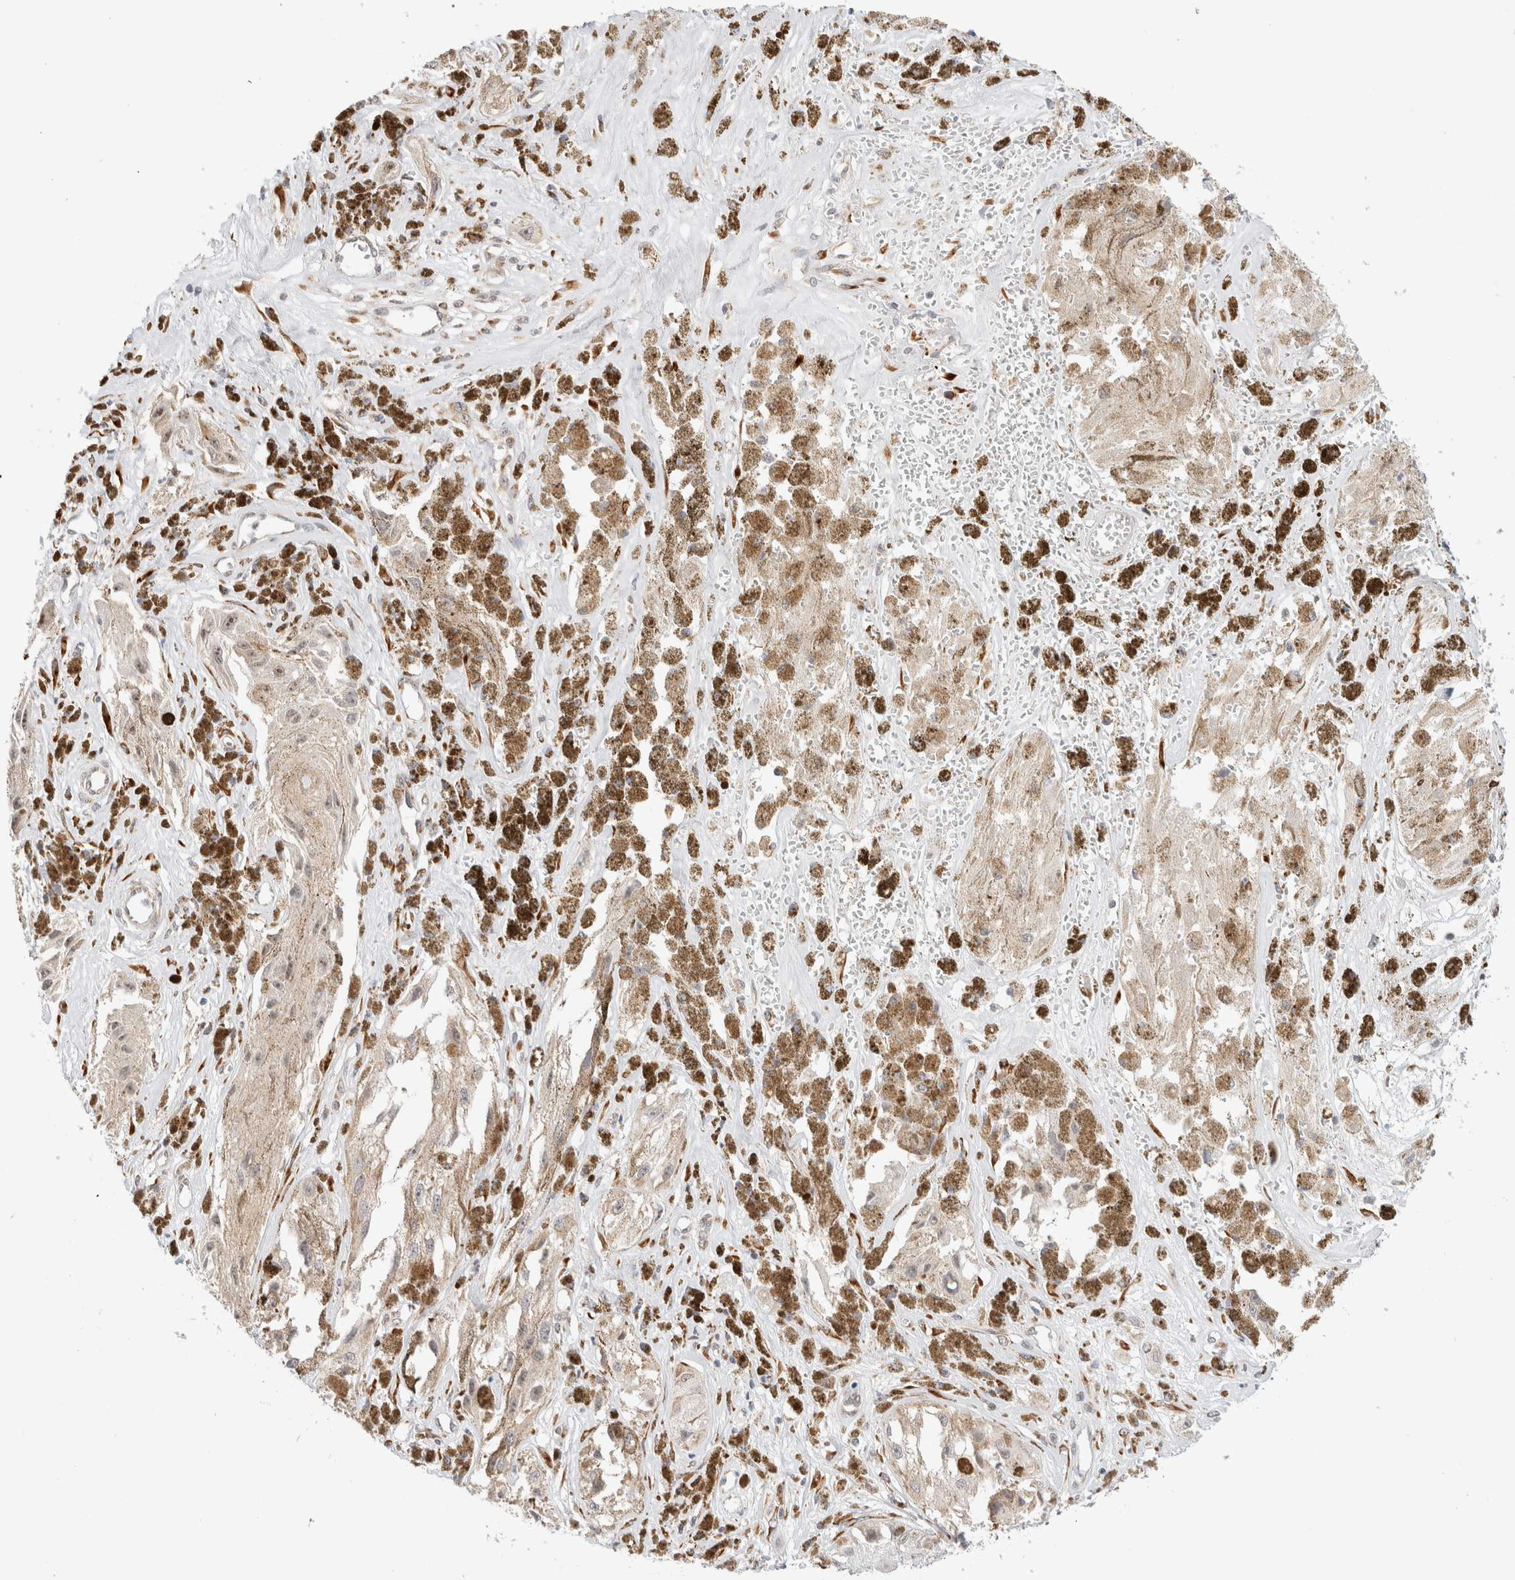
{"staining": {"intensity": "weak", "quantity": "25%-75%", "location": "cytoplasmic/membranous,nuclear"}, "tissue": "melanoma", "cell_type": "Tumor cells", "image_type": "cancer", "snomed": [{"axis": "morphology", "description": "Malignant melanoma, NOS"}, {"axis": "topography", "description": "Skin"}], "caption": "IHC (DAB) staining of malignant melanoma shows weak cytoplasmic/membranous and nuclear protein positivity in approximately 25%-75% of tumor cells.", "gene": "HDLBP", "patient": {"sex": "male", "age": 88}}